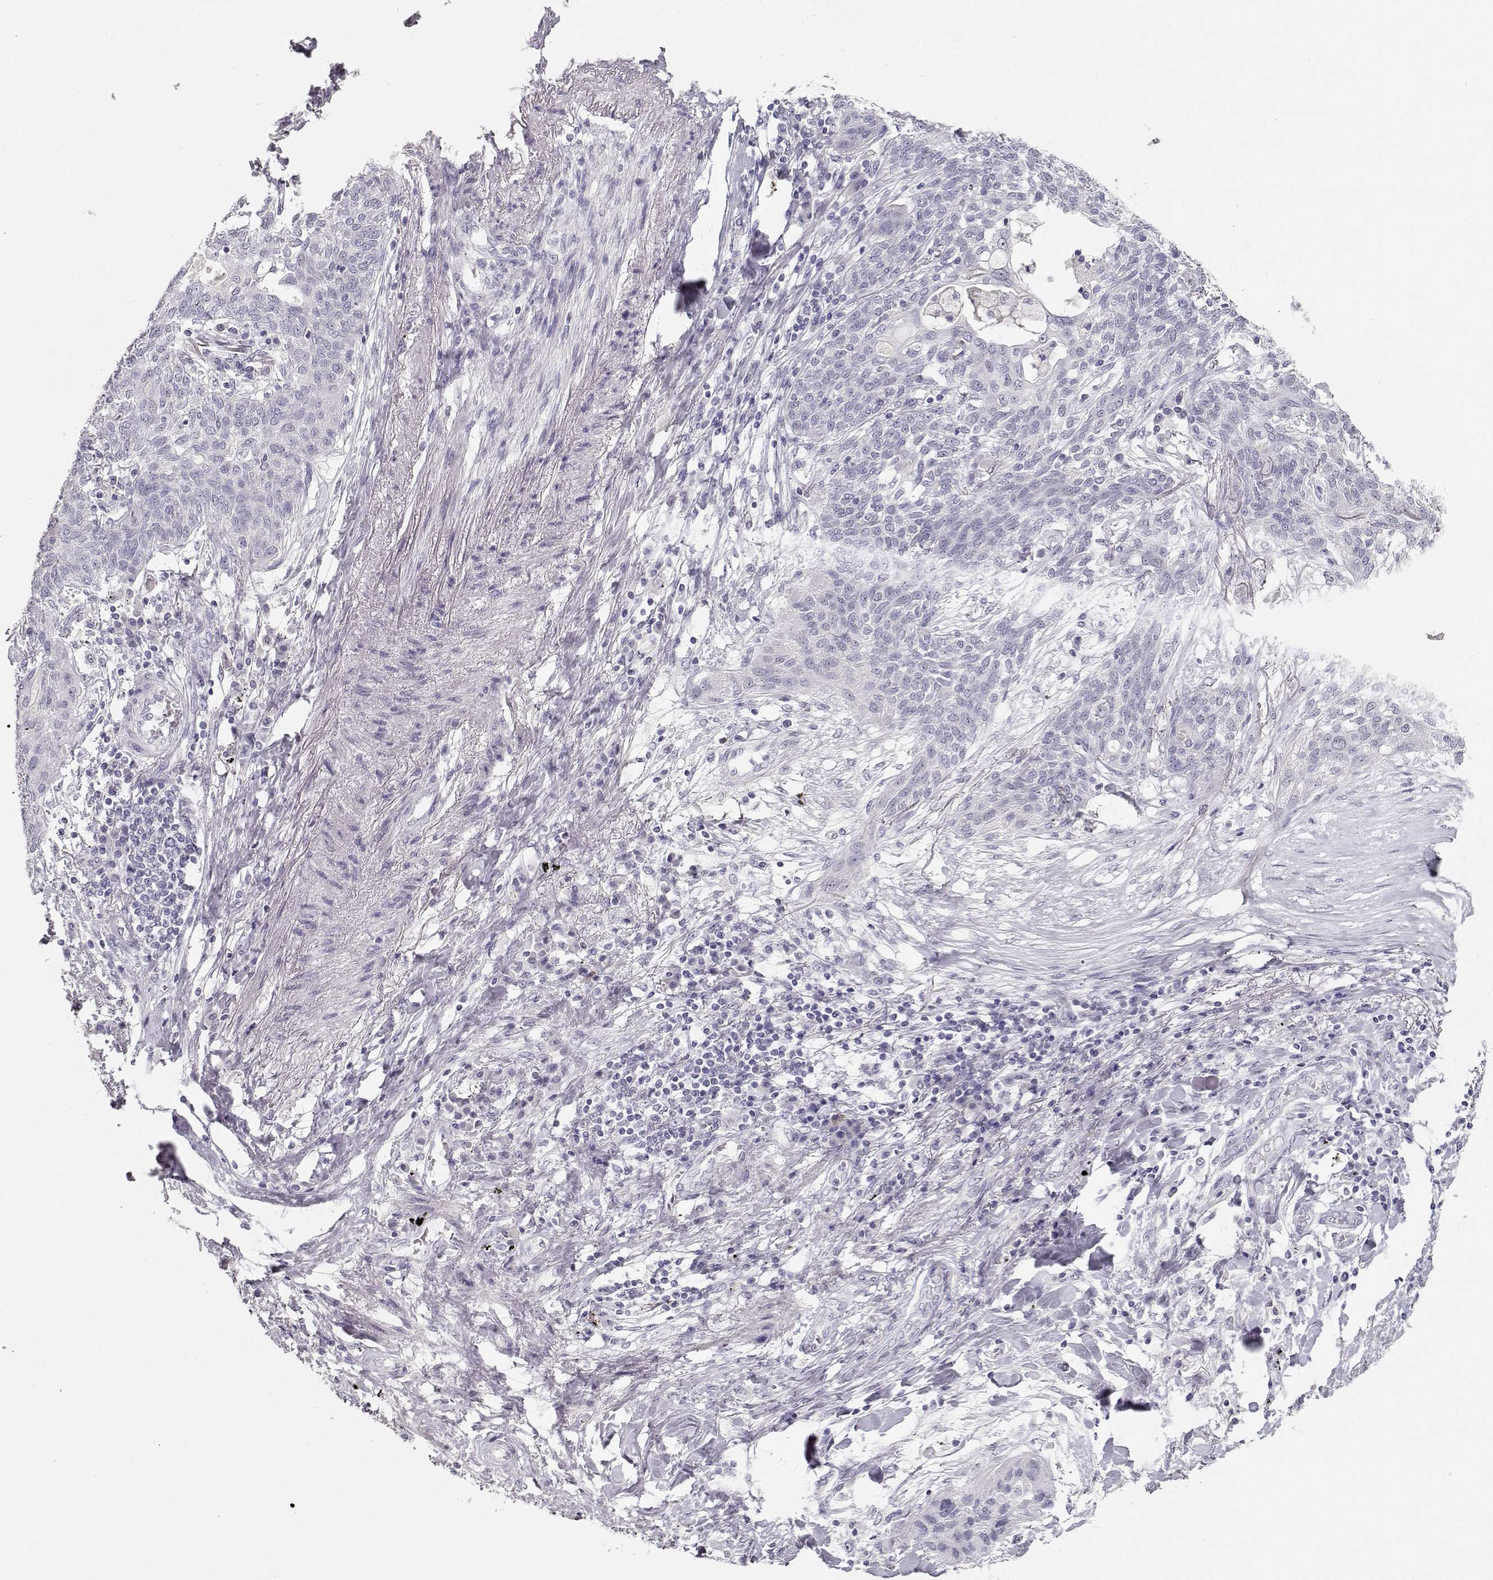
{"staining": {"intensity": "negative", "quantity": "none", "location": "none"}, "tissue": "lung cancer", "cell_type": "Tumor cells", "image_type": "cancer", "snomed": [{"axis": "morphology", "description": "Squamous cell carcinoma, NOS"}, {"axis": "topography", "description": "Lung"}], "caption": "Immunohistochemistry of lung cancer displays no expression in tumor cells.", "gene": "MAGEC1", "patient": {"sex": "female", "age": 70}}